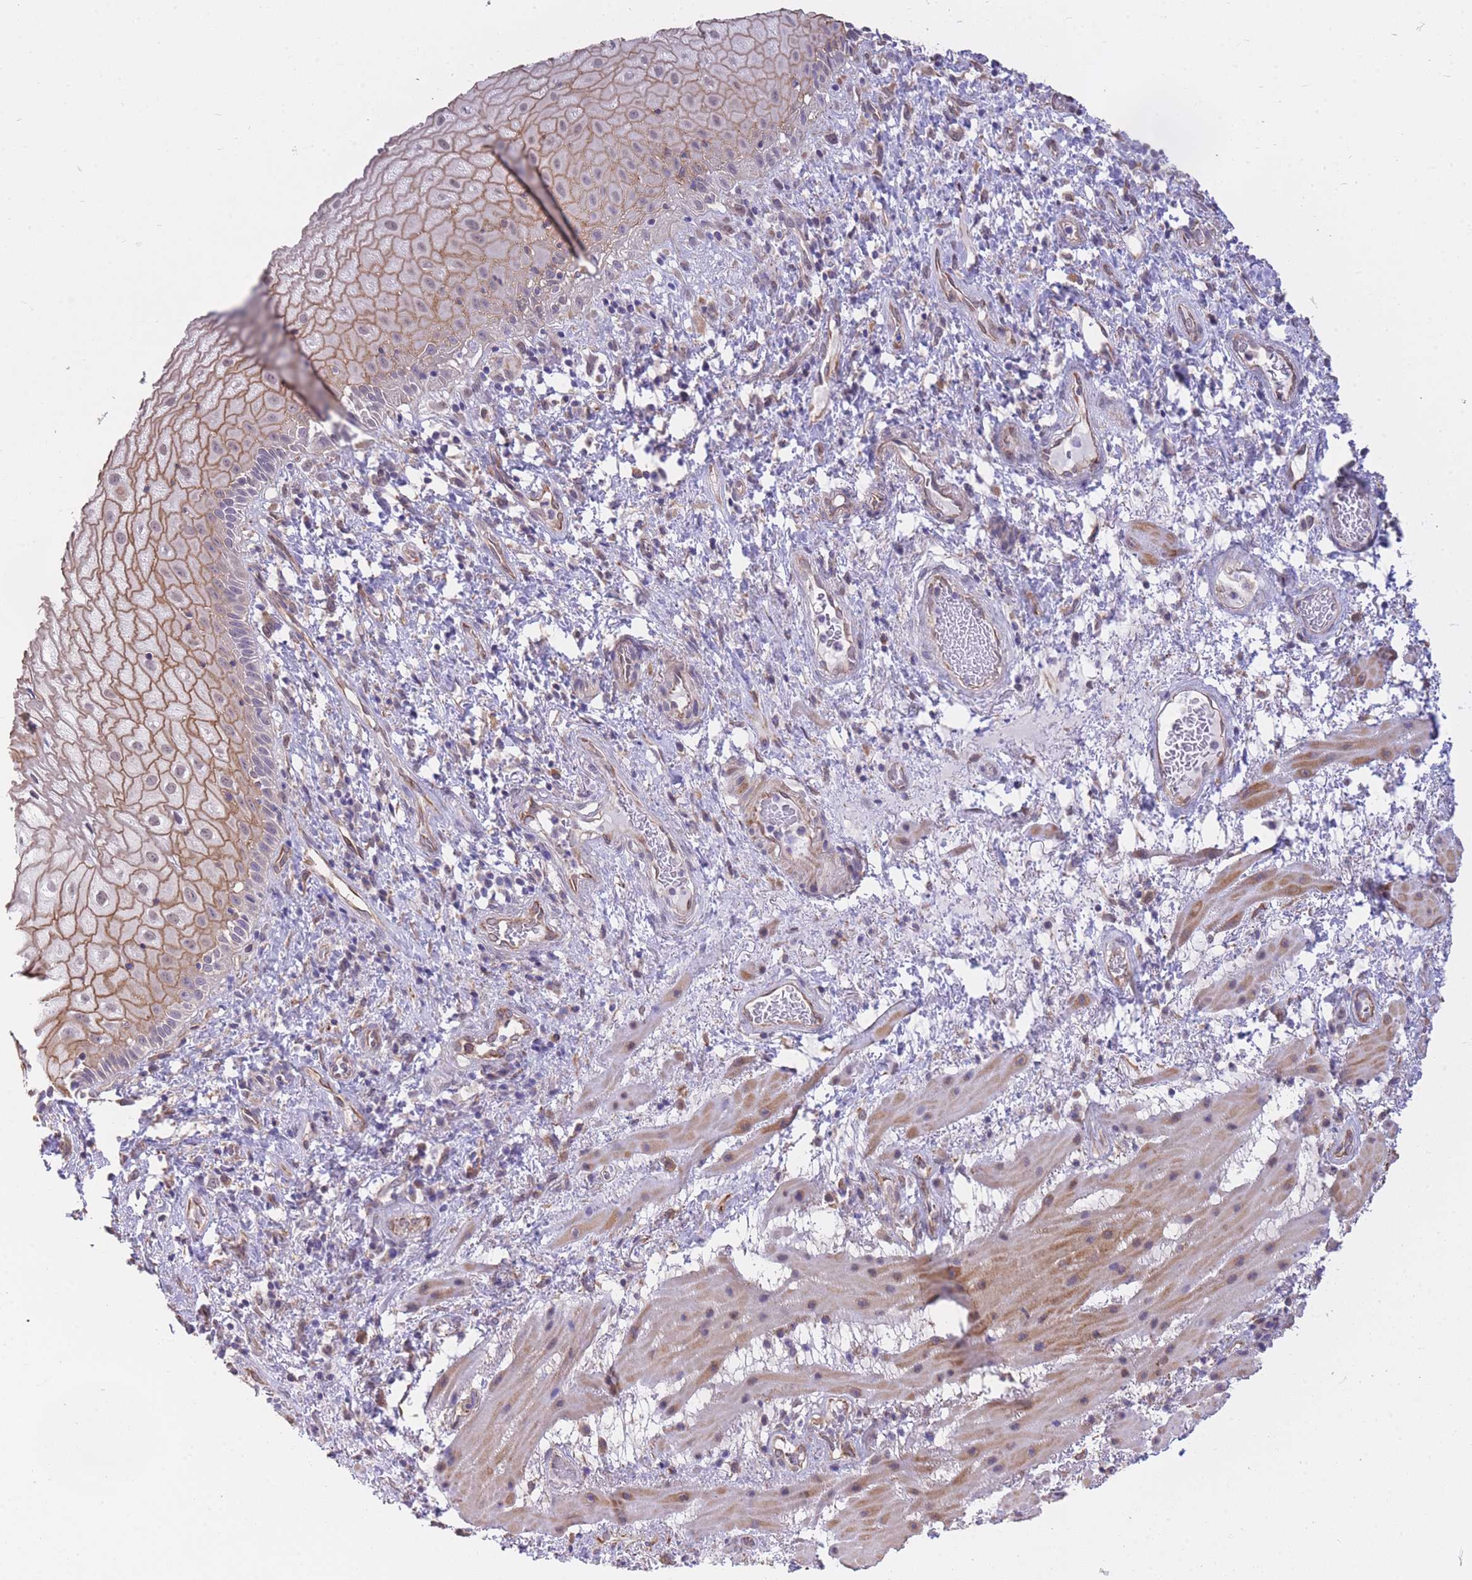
{"staining": {"intensity": "moderate", "quantity": ">75%", "location": "cytoplasmic/membranous"}, "tissue": "esophagus", "cell_type": "Squamous epithelial cells", "image_type": "normal", "snomed": [{"axis": "morphology", "description": "Normal tissue, NOS"}, {"axis": "topography", "description": "Esophagus"}], "caption": "This photomicrograph reveals immunohistochemistry (IHC) staining of benign human esophagus, with medium moderate cytoplasmic/membranous expression in approximately >75% of squamous epithelial cells.", "gene": "CTBP1", "patient": {"sex": "female", "age": 75}}